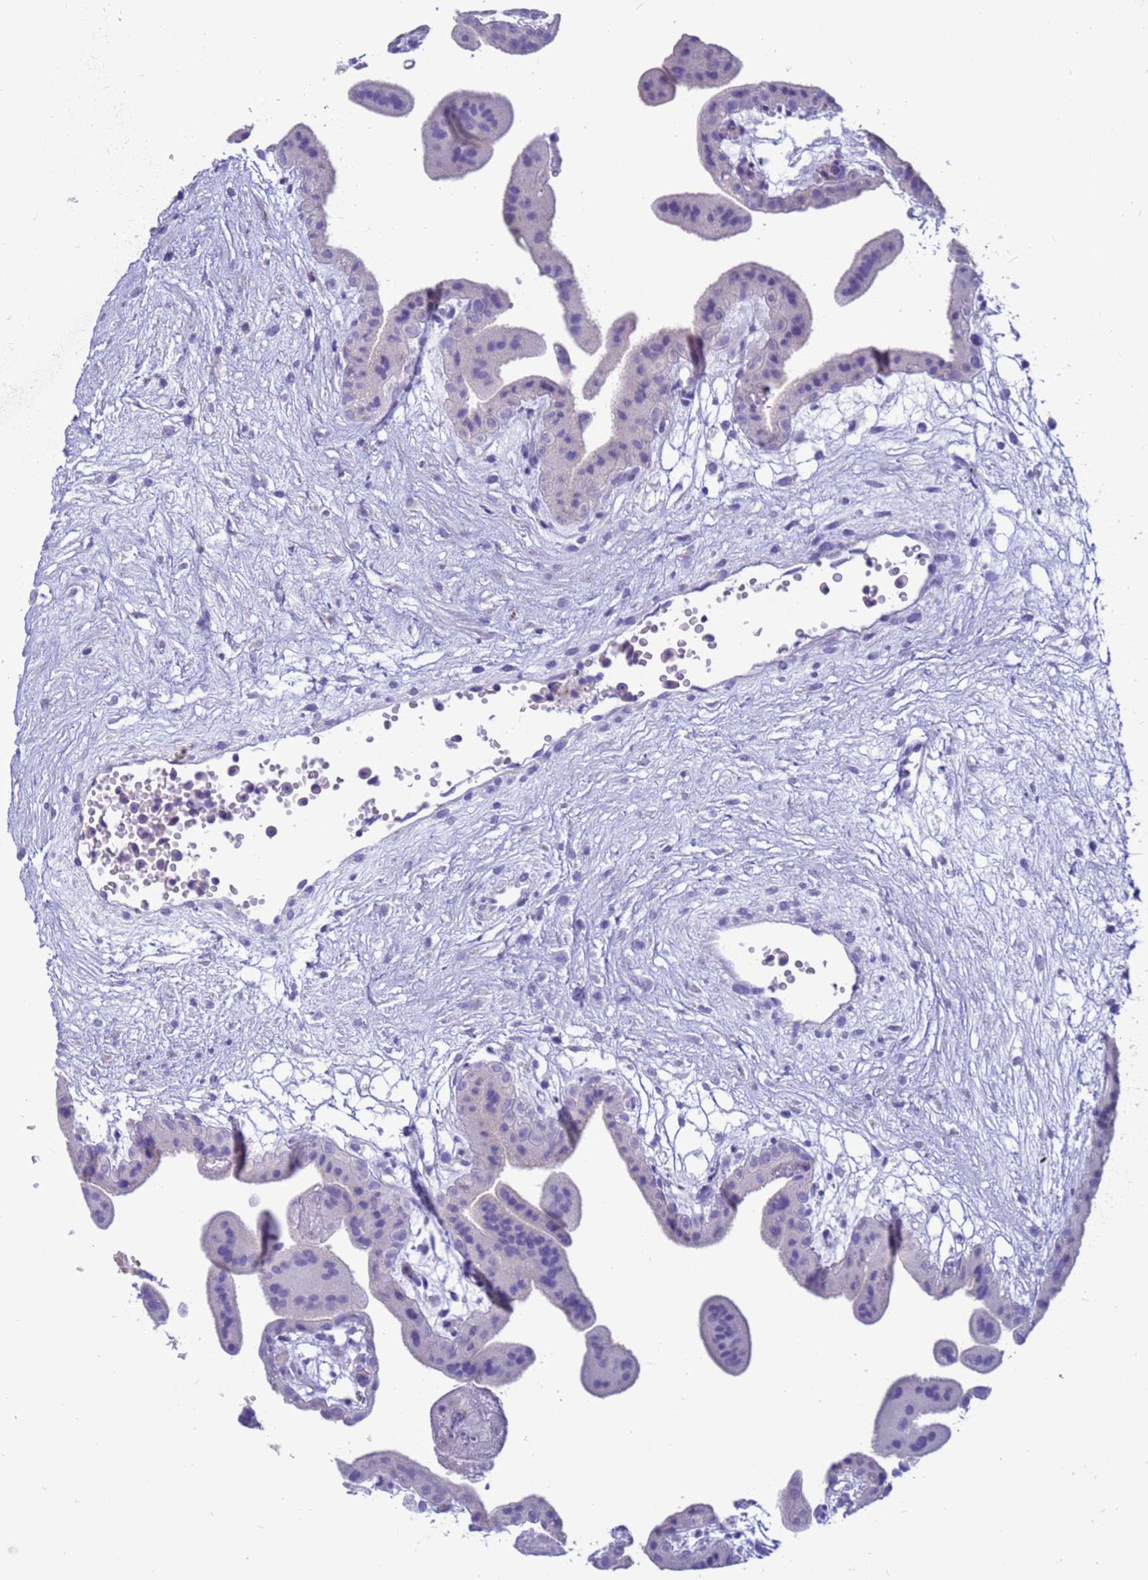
{"staining": {"intensity": "negative", "quantity": "none", "location": "none"}, "tissue": "placenta", "cell_type": "Trophoblastic cells", "image_type": "normal", "snomed": [{"axis": "morphology", "description": "Normal tissue, NOS"}, {"axis": "topography", "description": "Placenta"}], "caption": "This is an IHC histopathology image of normal human placenta. There is no staining in trophoblastic cells.", "gene": "PDE10A", "patient": {"sex": "female", "age": 18}}